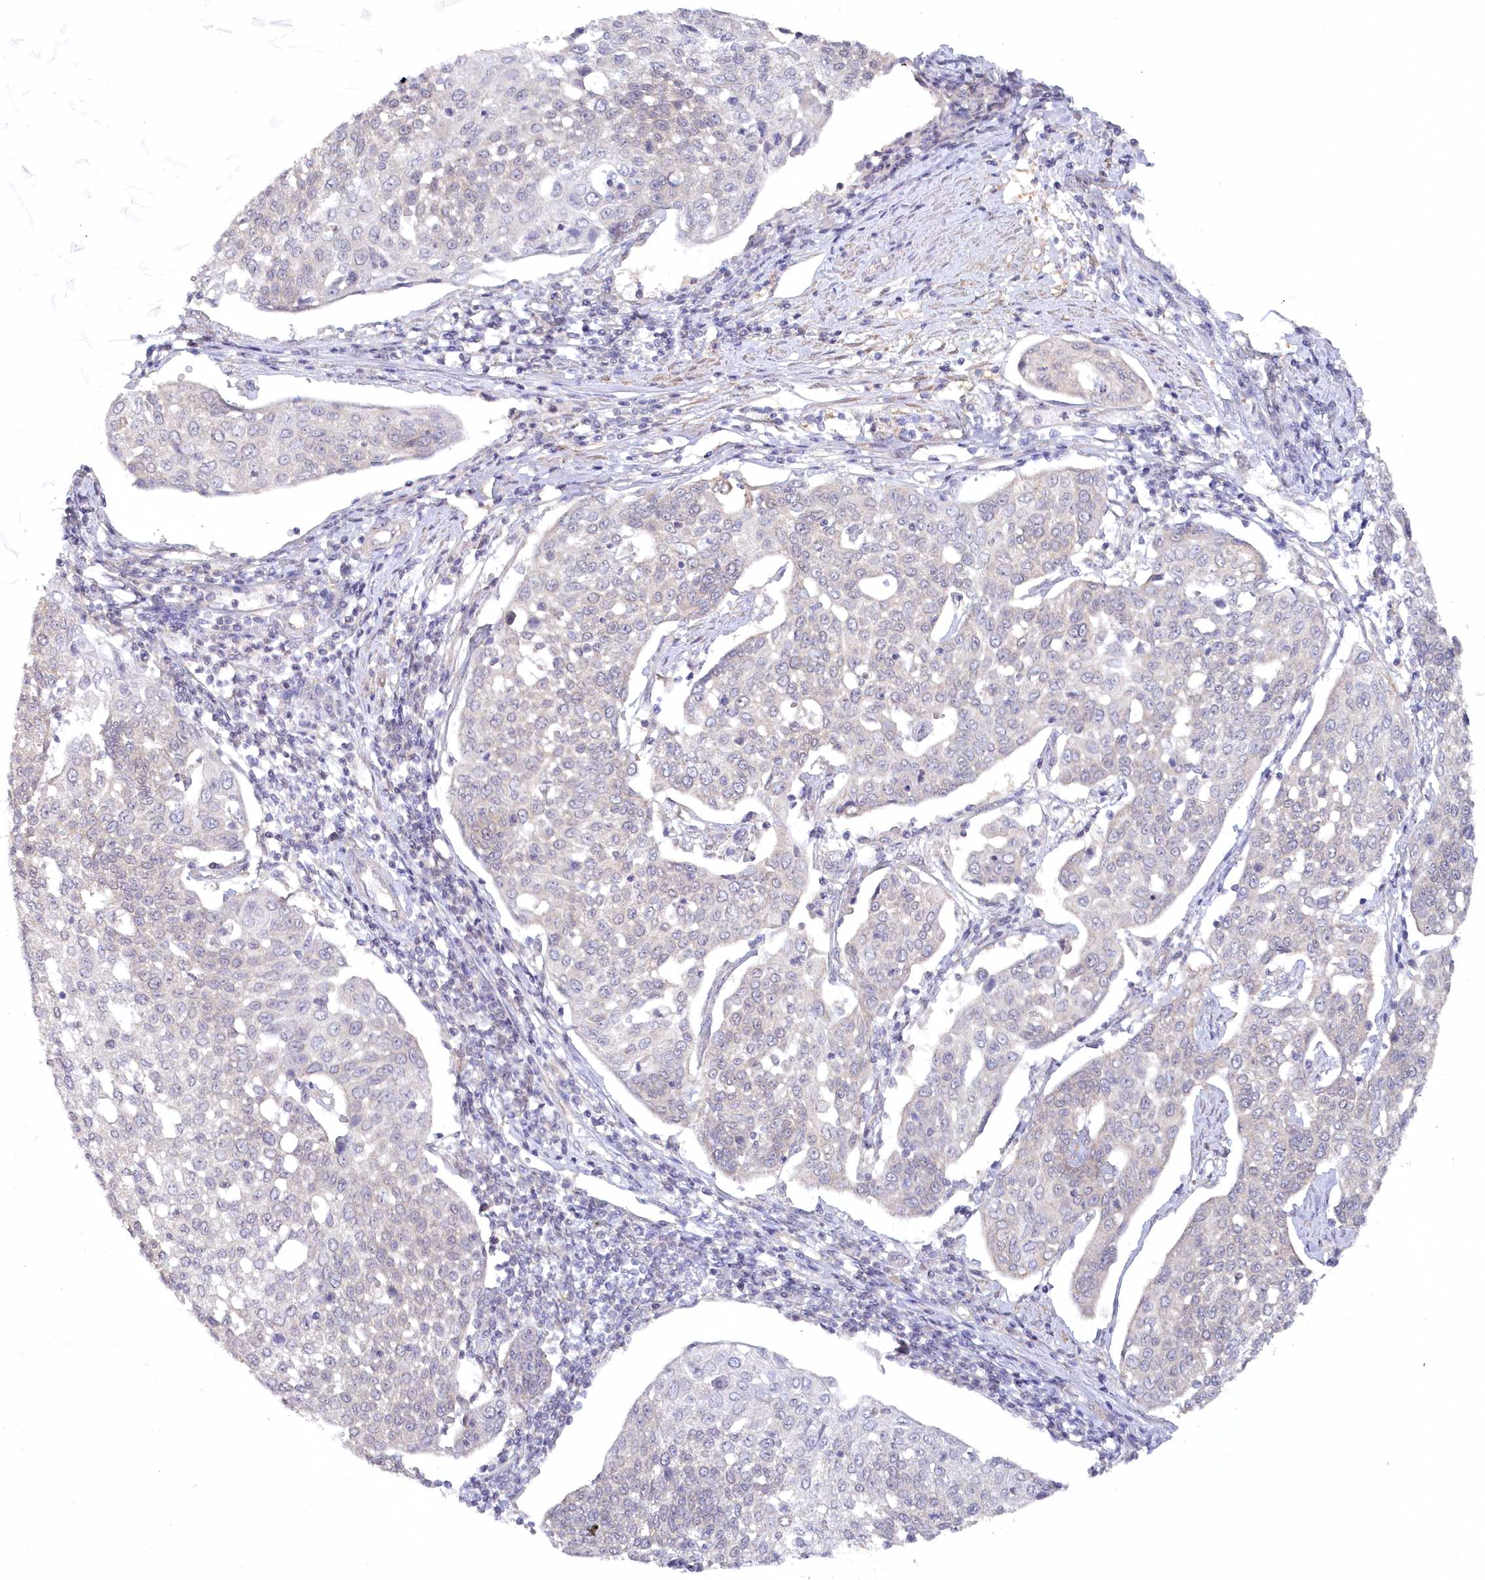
{"staining": {"intensity": "negative", "quantity": "none", "location": "none"}, "tissue": "cervical cancer", "cell_type": "Tumor cells", "image_type": "cancer", "snomed": [{"axis": "morphology", "description": "Squamous cell carcinoma, NOS"}, {"axis": "topography", "description": "Cervix"}], "caption": "An immunohistochemistry (IHC) image of cervical cancer (squamous cell carcinoma) is shown. There is no staining in tumor cells of cervical cancer (squamous cell carcinoma). Nuclei are stained in blue.", "gene": "AAMDC", "patient": {"sex": "female", "age": 34}}